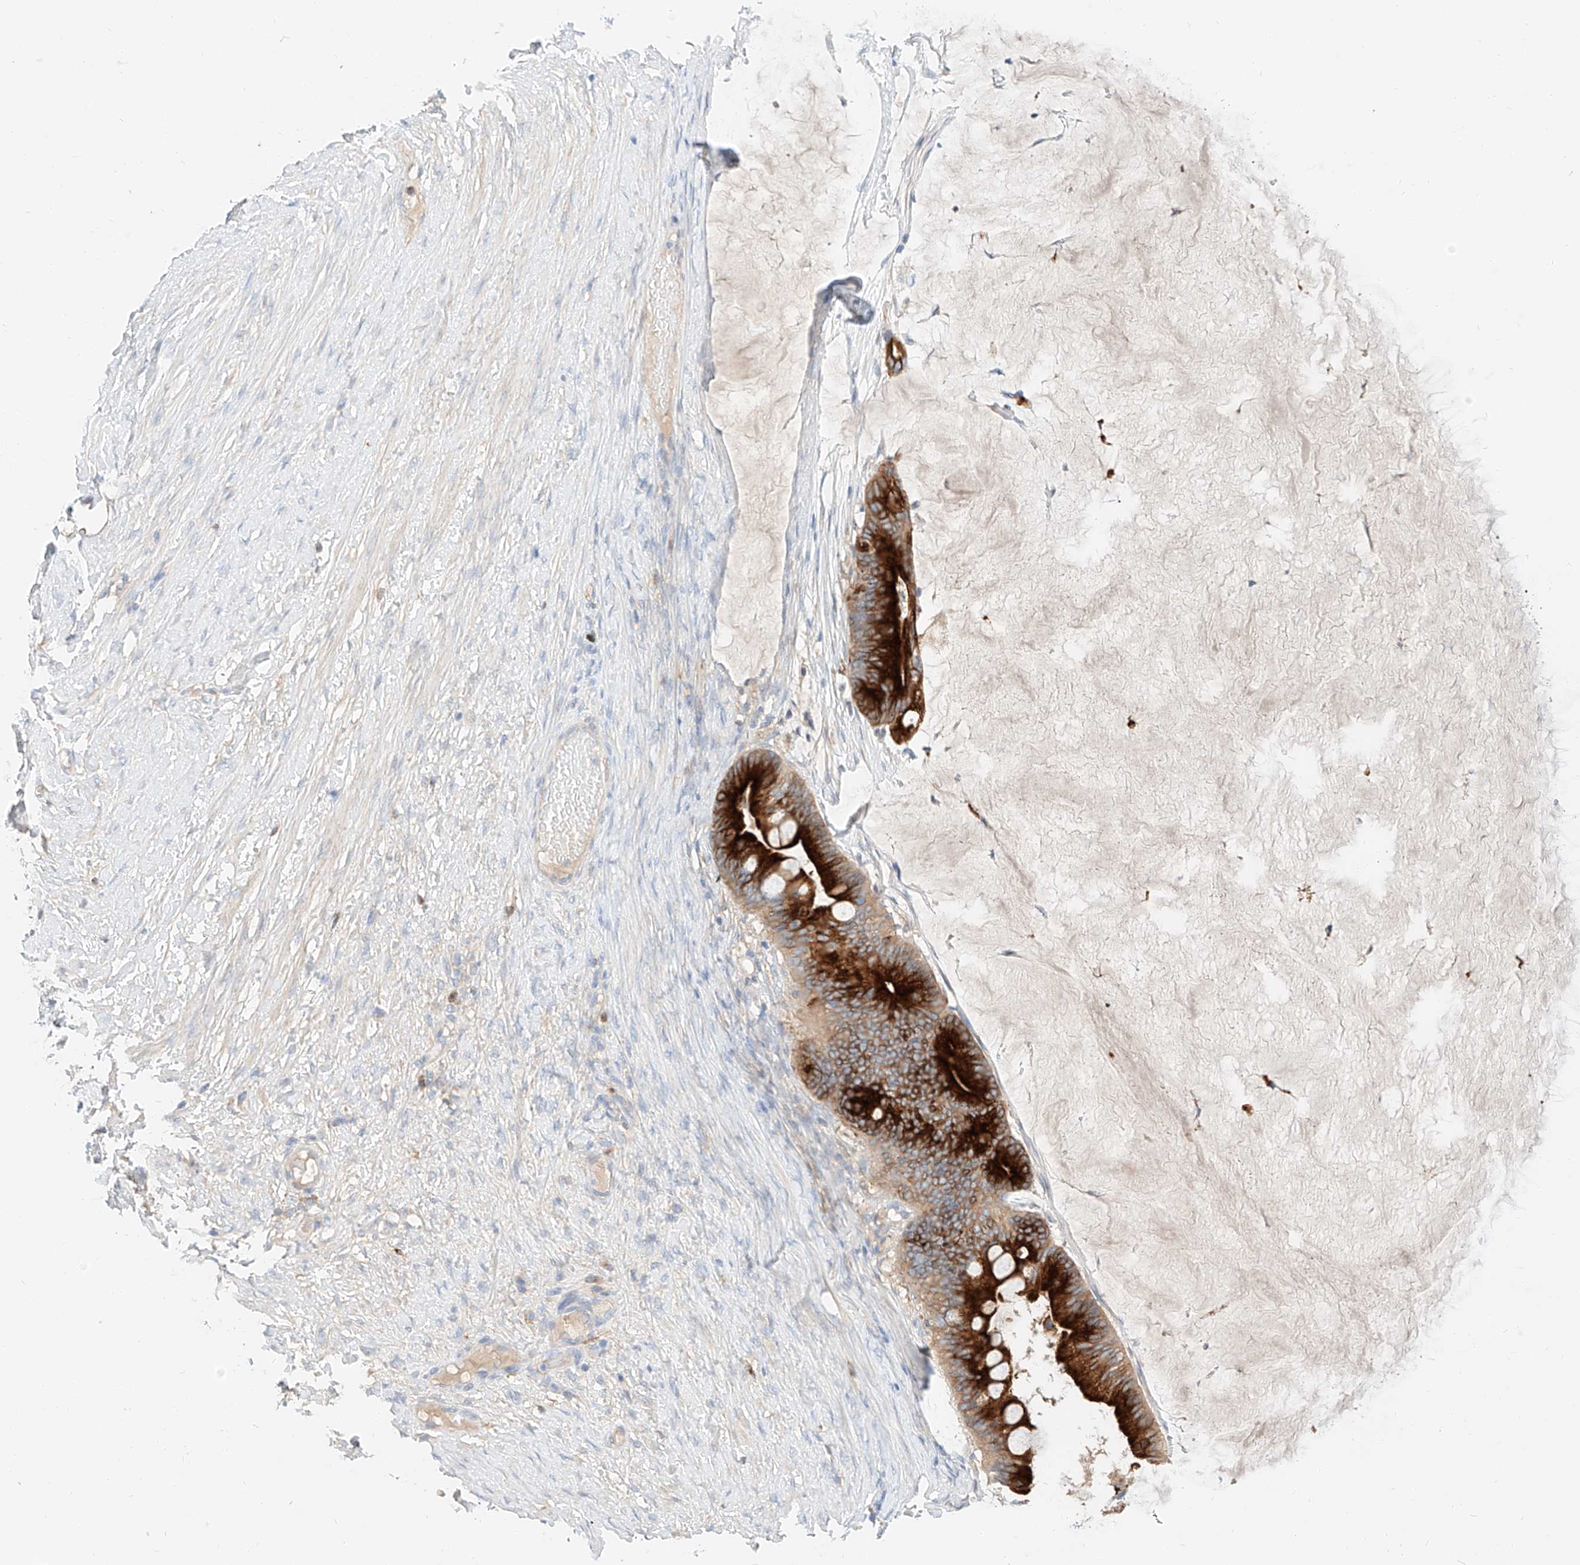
{"staining": {"intensity": "strong", "quantity": ">75%", "location": "cytoplasmic/membranous"}, "tissue": "ovarian cancer", "cell_type": "Tumor cells", "image_type": "cancer", "snomed": [{"axis": "morphology", "description": "Cystadenocarcinoma, mucinous, NOS"}, {"axis": "topography", "description": "Ovary"}], "caption": "Human ovarian mucinous cystadenocarcinoma stained for a protein (brown) displays strong cytoplasmic/membranous positive positivity in about >75% of tumor cells.", "gene": "MAP7", "patient": {"sex": "female", "age": 61}}